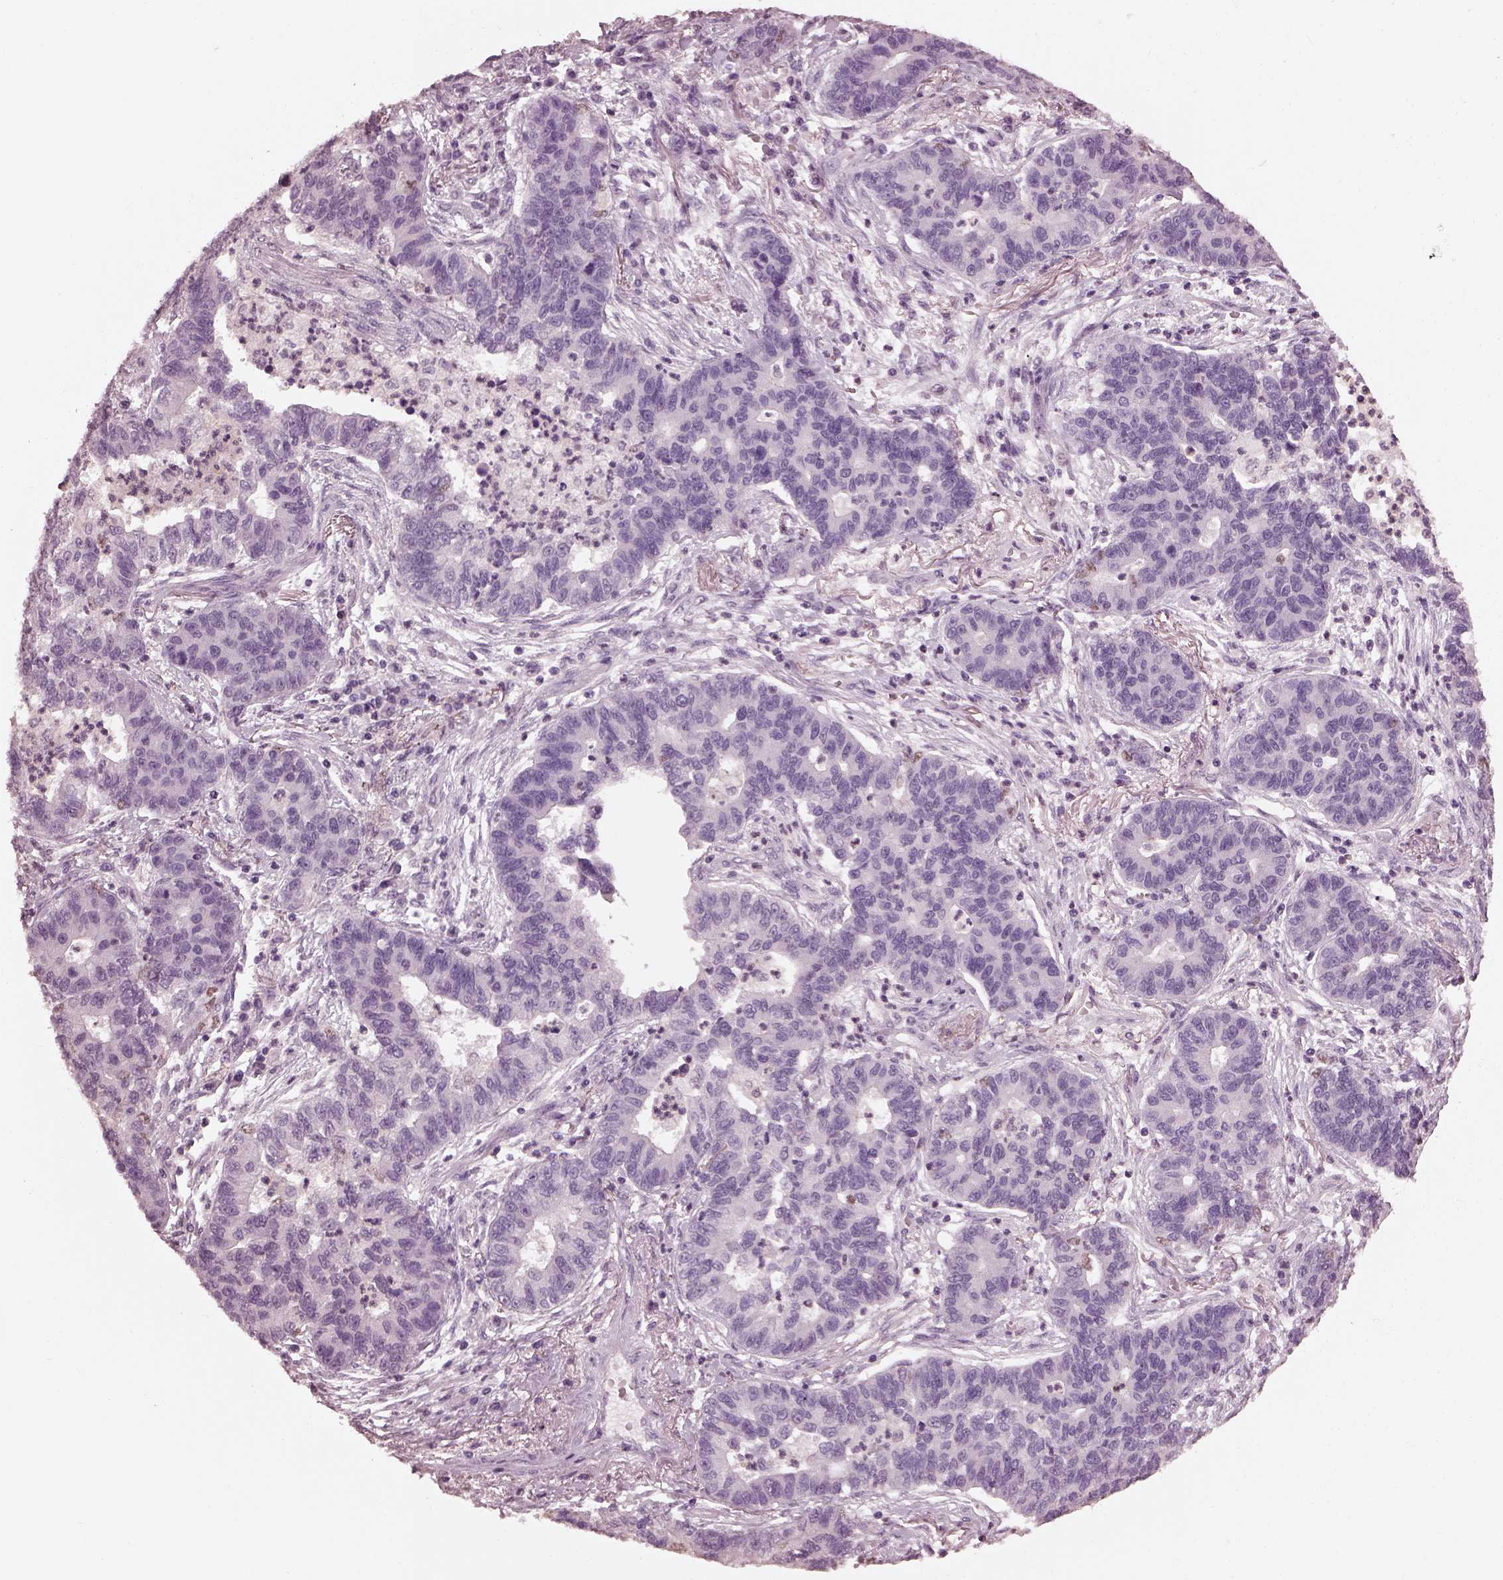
{"staining": {"intensity": "negative", "quantity": "none", "location": "none"}, "tissue": "lung cancer", "cell_type": "Tumor cells", "image_type": "cancer", "snomed": [{"axis": "morphology", "description": "Adenocarcinoma, NOS"}, {"axis": "topography", "description": "Lung"}], "caption": "An immunohistochemistry image of lung adenocarcinoma is shown. There is no staining in tumor cells of lung adenocarcinoma.", "gene": "TSKS", "patient": {"sex": "female", "age": 57}}